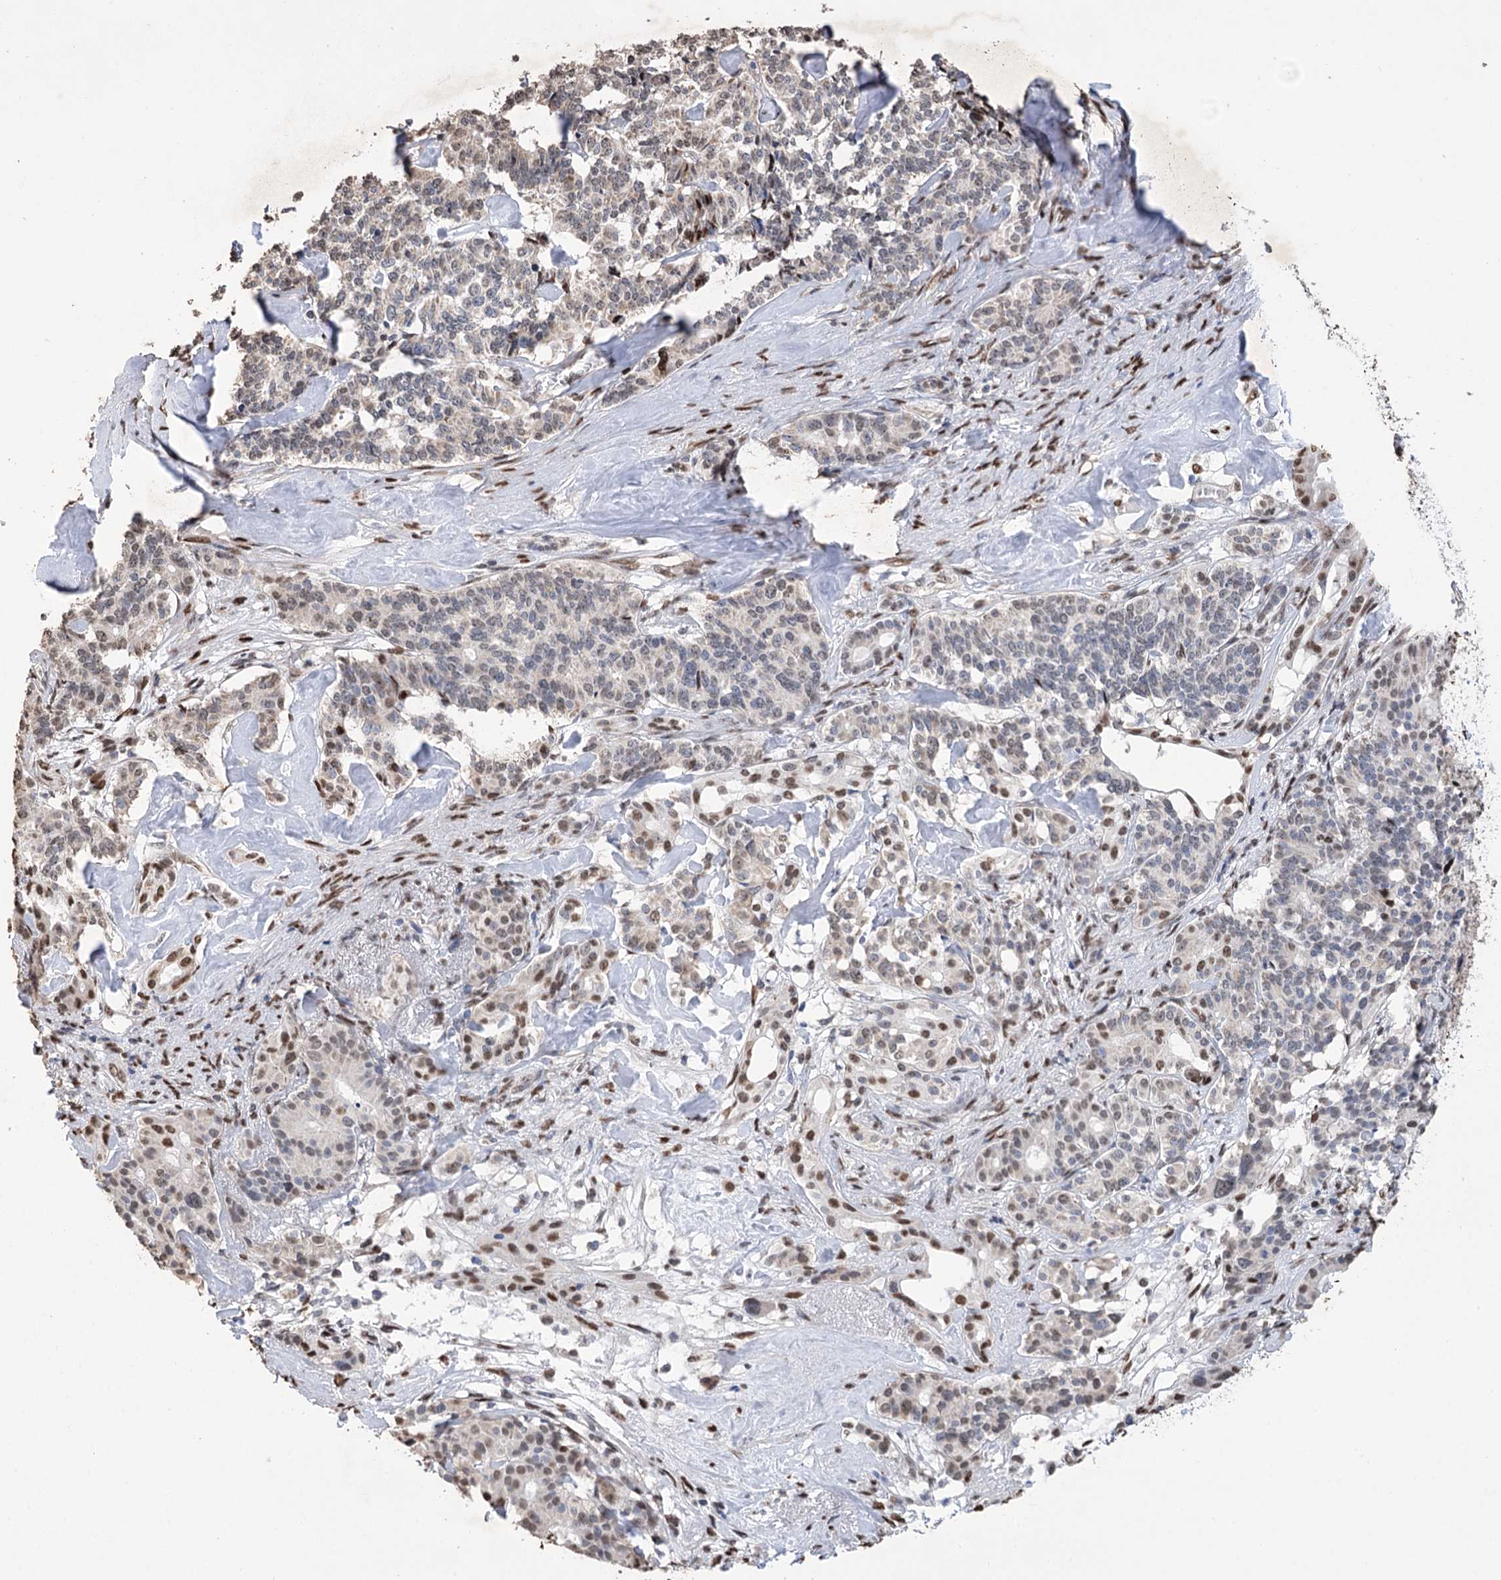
{"staining": {"intensity": "weak", "quantity": "25%-75%", "location": "nuclear"}, "tissue": "pancreatic cancer", "cell_type": "Tumor cells", "image_type": "cancer", "snomed": [{"axis": "morphology", "description": "Adenocarcinoma, NOS"}, {"axis": "topography", "description": "Pancreas"}], "caption": "Human pancreatic adenocarcinoma stained for a protein (brown) reveals weak nuclear positive positivity in about 25%-75% of tumor cells.", "gene": "NFU1", "patient": {"sex": "female", "age": 74}}